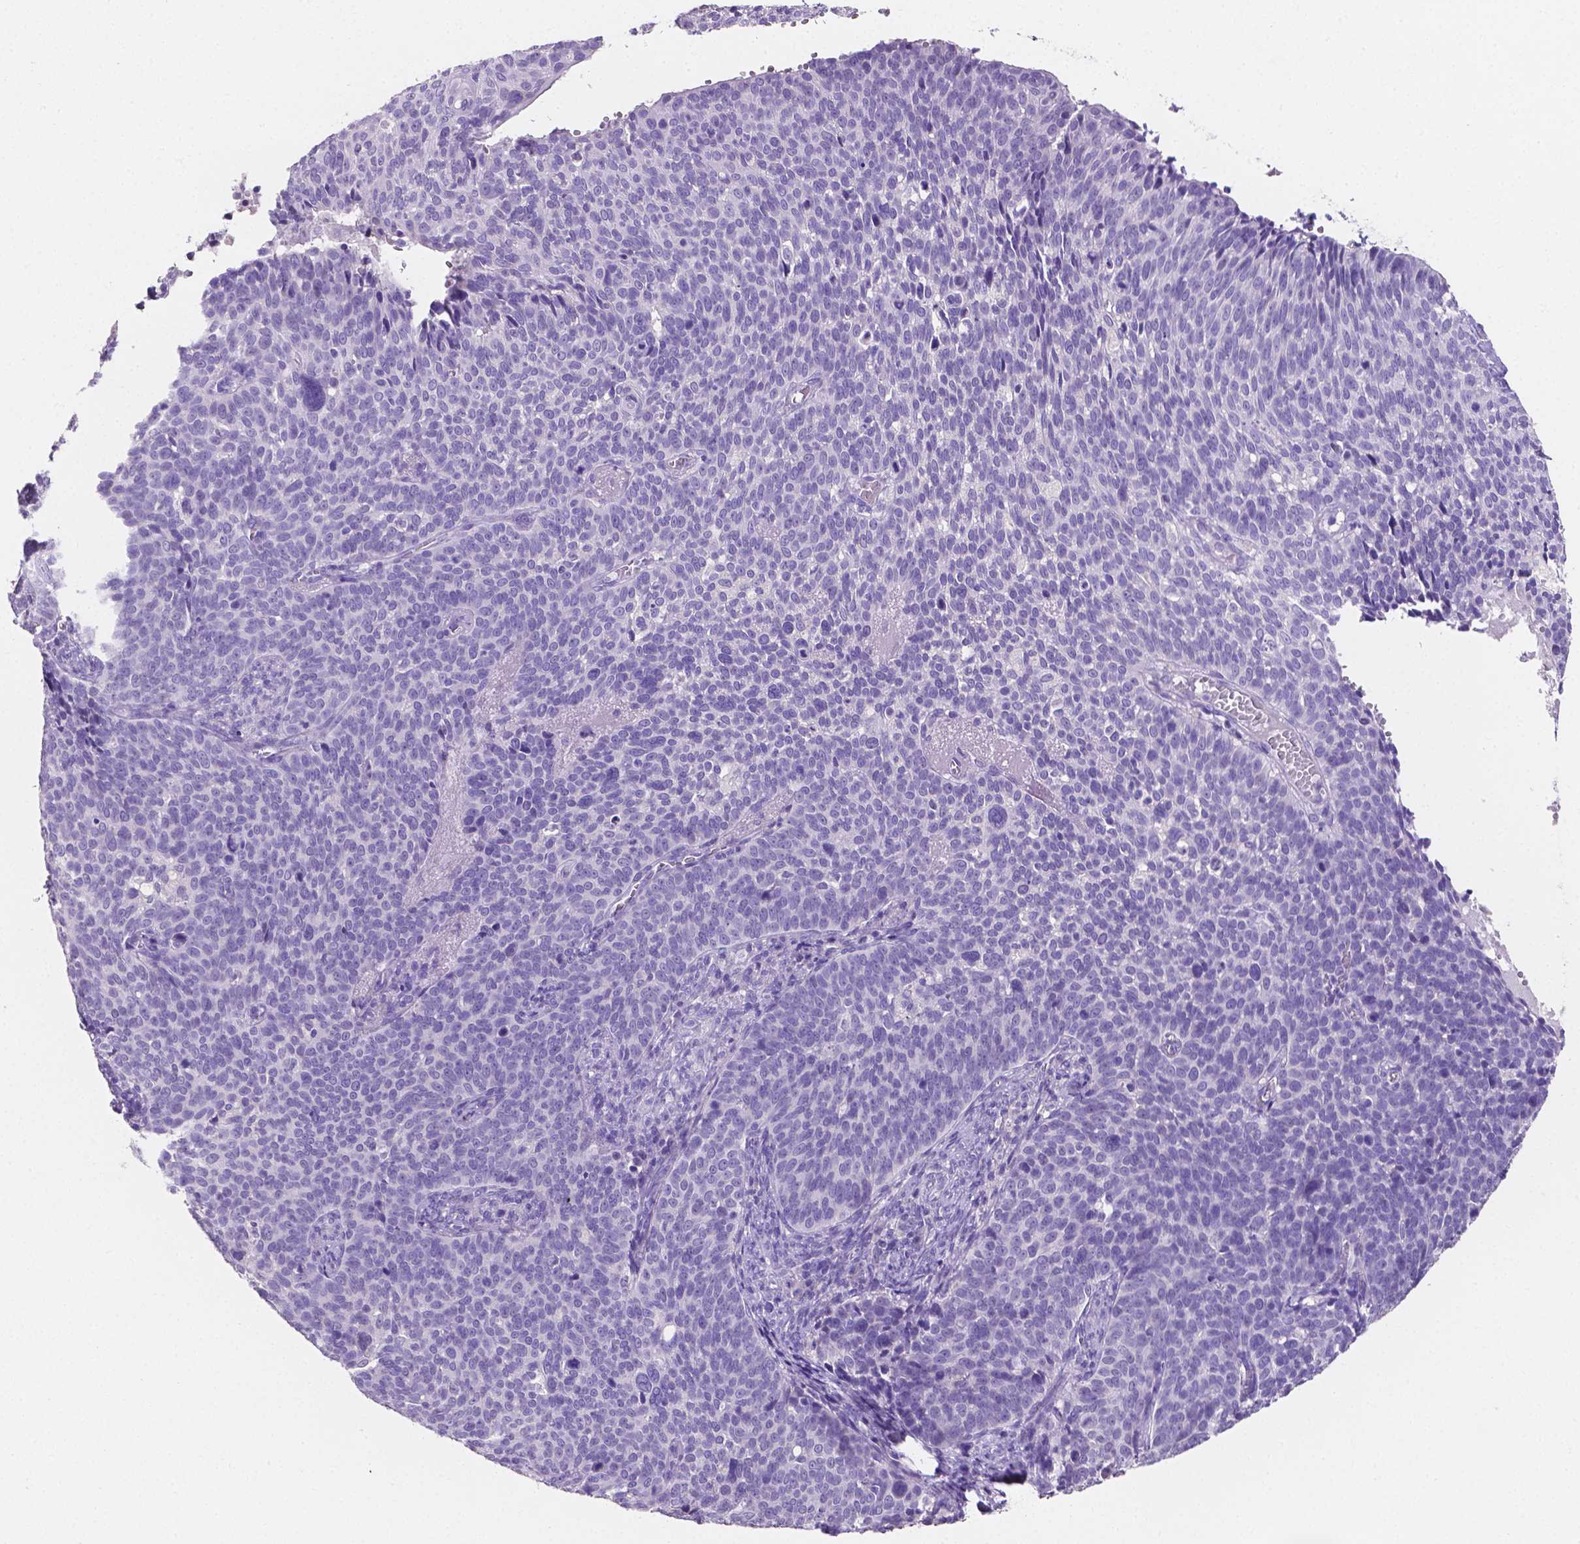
{"staining": {"intensity": "negative", "quantity": "none", "location": "none"}, "tissue": "cervical cancer", "cell_type": "Tumor cells", "image_type": "cancer", "snomed": [{"axis": "morphology", "description": "Normal tissue, NOS"}, {"axis": "morphology", "description": "Squamous cell carcinoma, NOS"}, {"axis": "topography", "description": "Cervix"}], "caption": "Human cervical cancer stained for a protein using immunohistochemistry (IHC) reveals no expression in tumor cells.", "gene": "SLC22A2", "patient": {"sex": "female", "age": 39}}